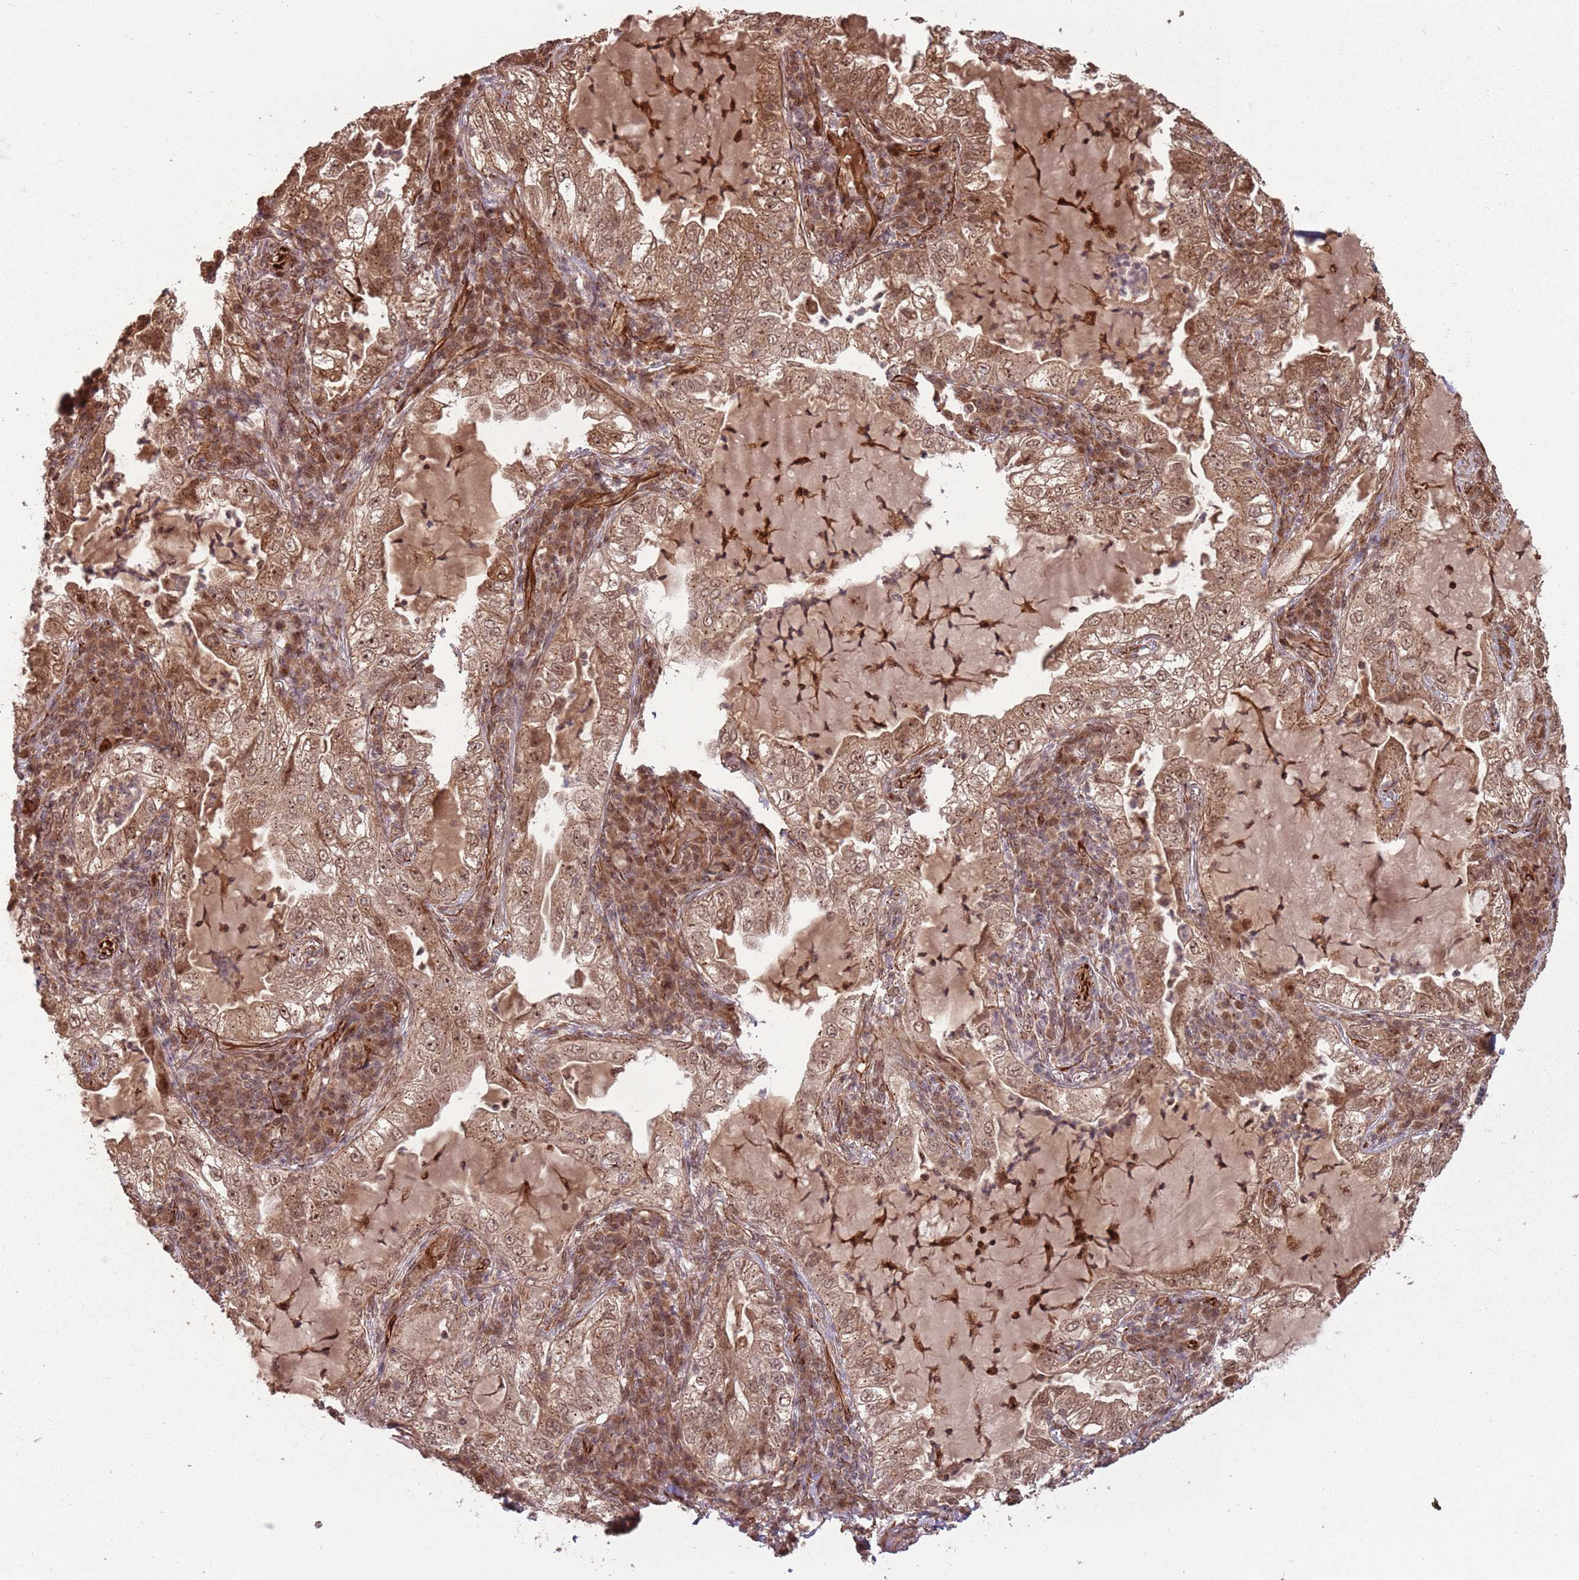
{"staining": {"intensity": "moderate", "quantity": ">75%", "location": "cytoplasmic/membranous,nuclear"}, "tissue": "lung cancer", "cell_type": "Tumor cells", "image_type": "cancer", "snomed": [{"axis": "morphology", "description": "Adenocarcinoma, NOS"}, {"axis": "topography", "description": "Lung"}], "caption": "Immunohistochemical staining of human lung cancer exhibits moderate cytoplasmic/membranous and nuclear protein expression in about >75% of tumor cells.", "gene": "ADAMTS3", "patient": {"sex": "female", "age": 73}}